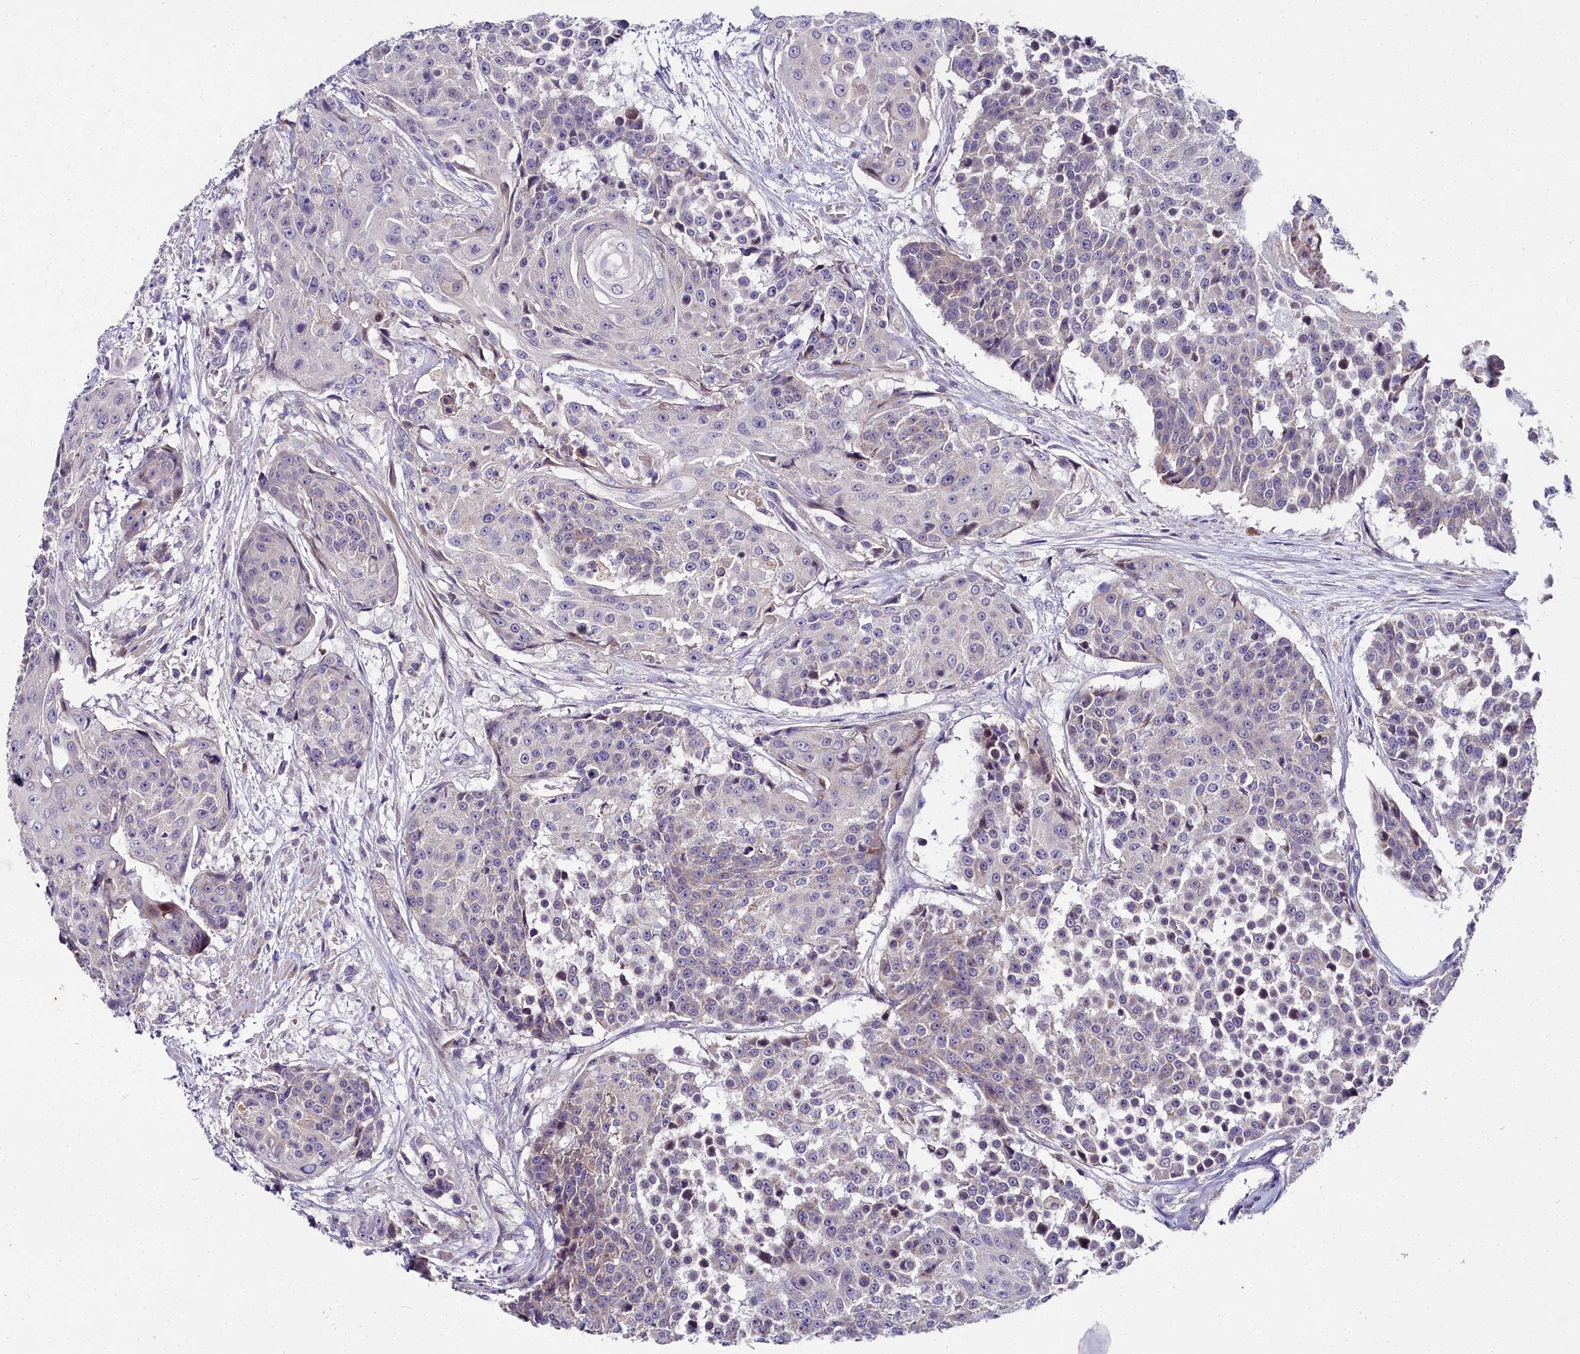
{"staining": {"intensity": "negative", "quantity": "none", "location": "none"}, "tissue": "urothelial cancer", "cell_type": "Tumor cells", "image_type": "cancer", "snomed": [{"axis": "morphology", "description": "Urothelial carcinoma, High grade"}, {"axis": "topography", "description": "Urinary bladder"}], "caption": "This micrograph is of urothelial carcinoma (high-grade) stained with immunohistochemistry to label a protein in brown with the nuclei are counter-stained blue. There is no staining in tumor cells.", "gene": "NT5M", "patient": {"sex": "female", "age": 63}}